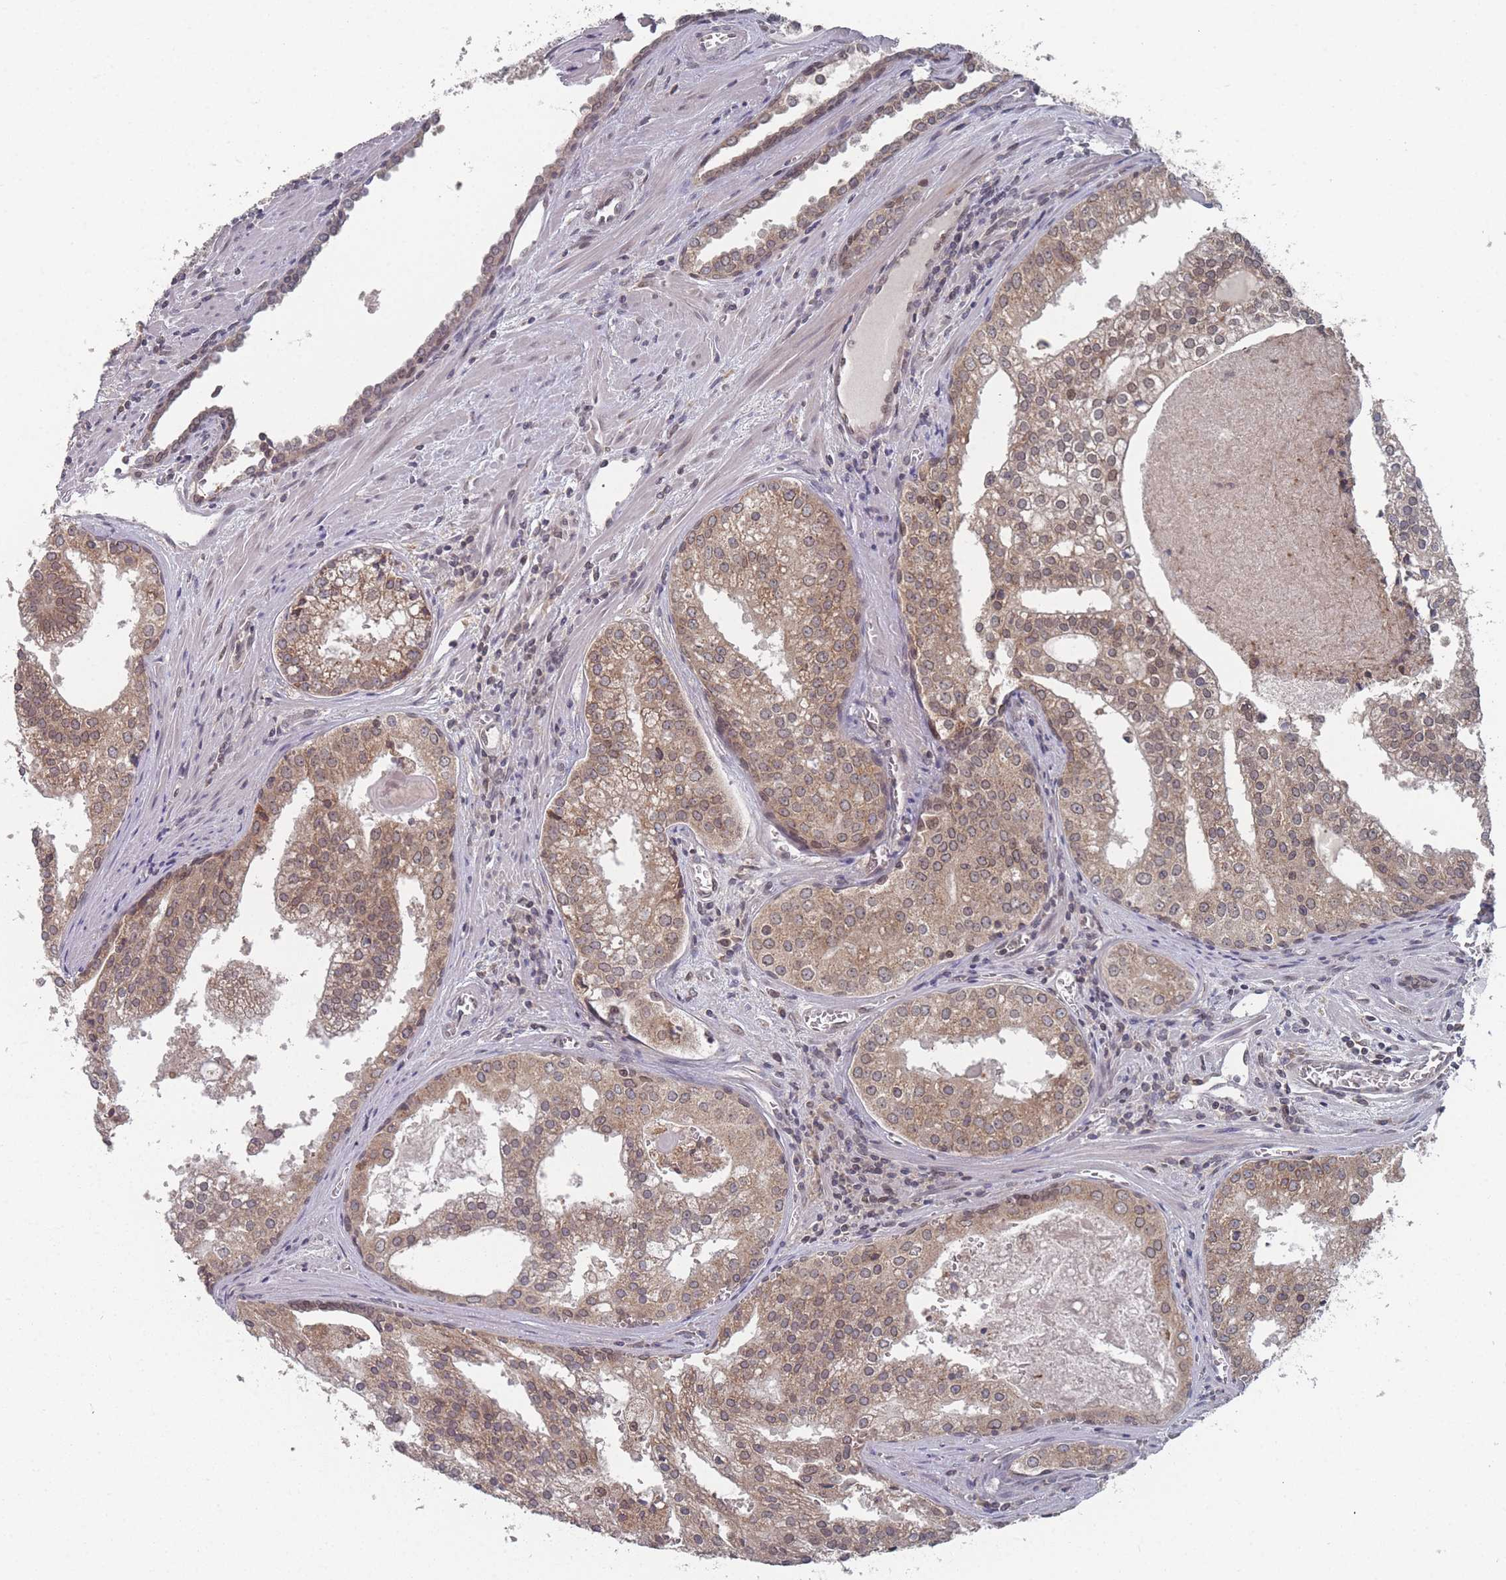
{"staining": {"intensity": "moderate", "quantity": ">75%", "location": "cytoplasmic/membranous"}, "tissue": "prostate cancer", "cell_type": "Tumor cells", "image_type": "cancer", "snomed": [{"axis": "morphology", "description": "Adenocarcinoma, High grade"}, {"axis": "topography", "description": "Prostate"}], "caption": "Prostate cancer tissue reveals moderate cytoplasmic/membranous positivity in about >75% of tumor cells, visualized by immunohistochemistry.", "gene": "TBC1D25", "patient": {"sex": "male", "age": 68}}